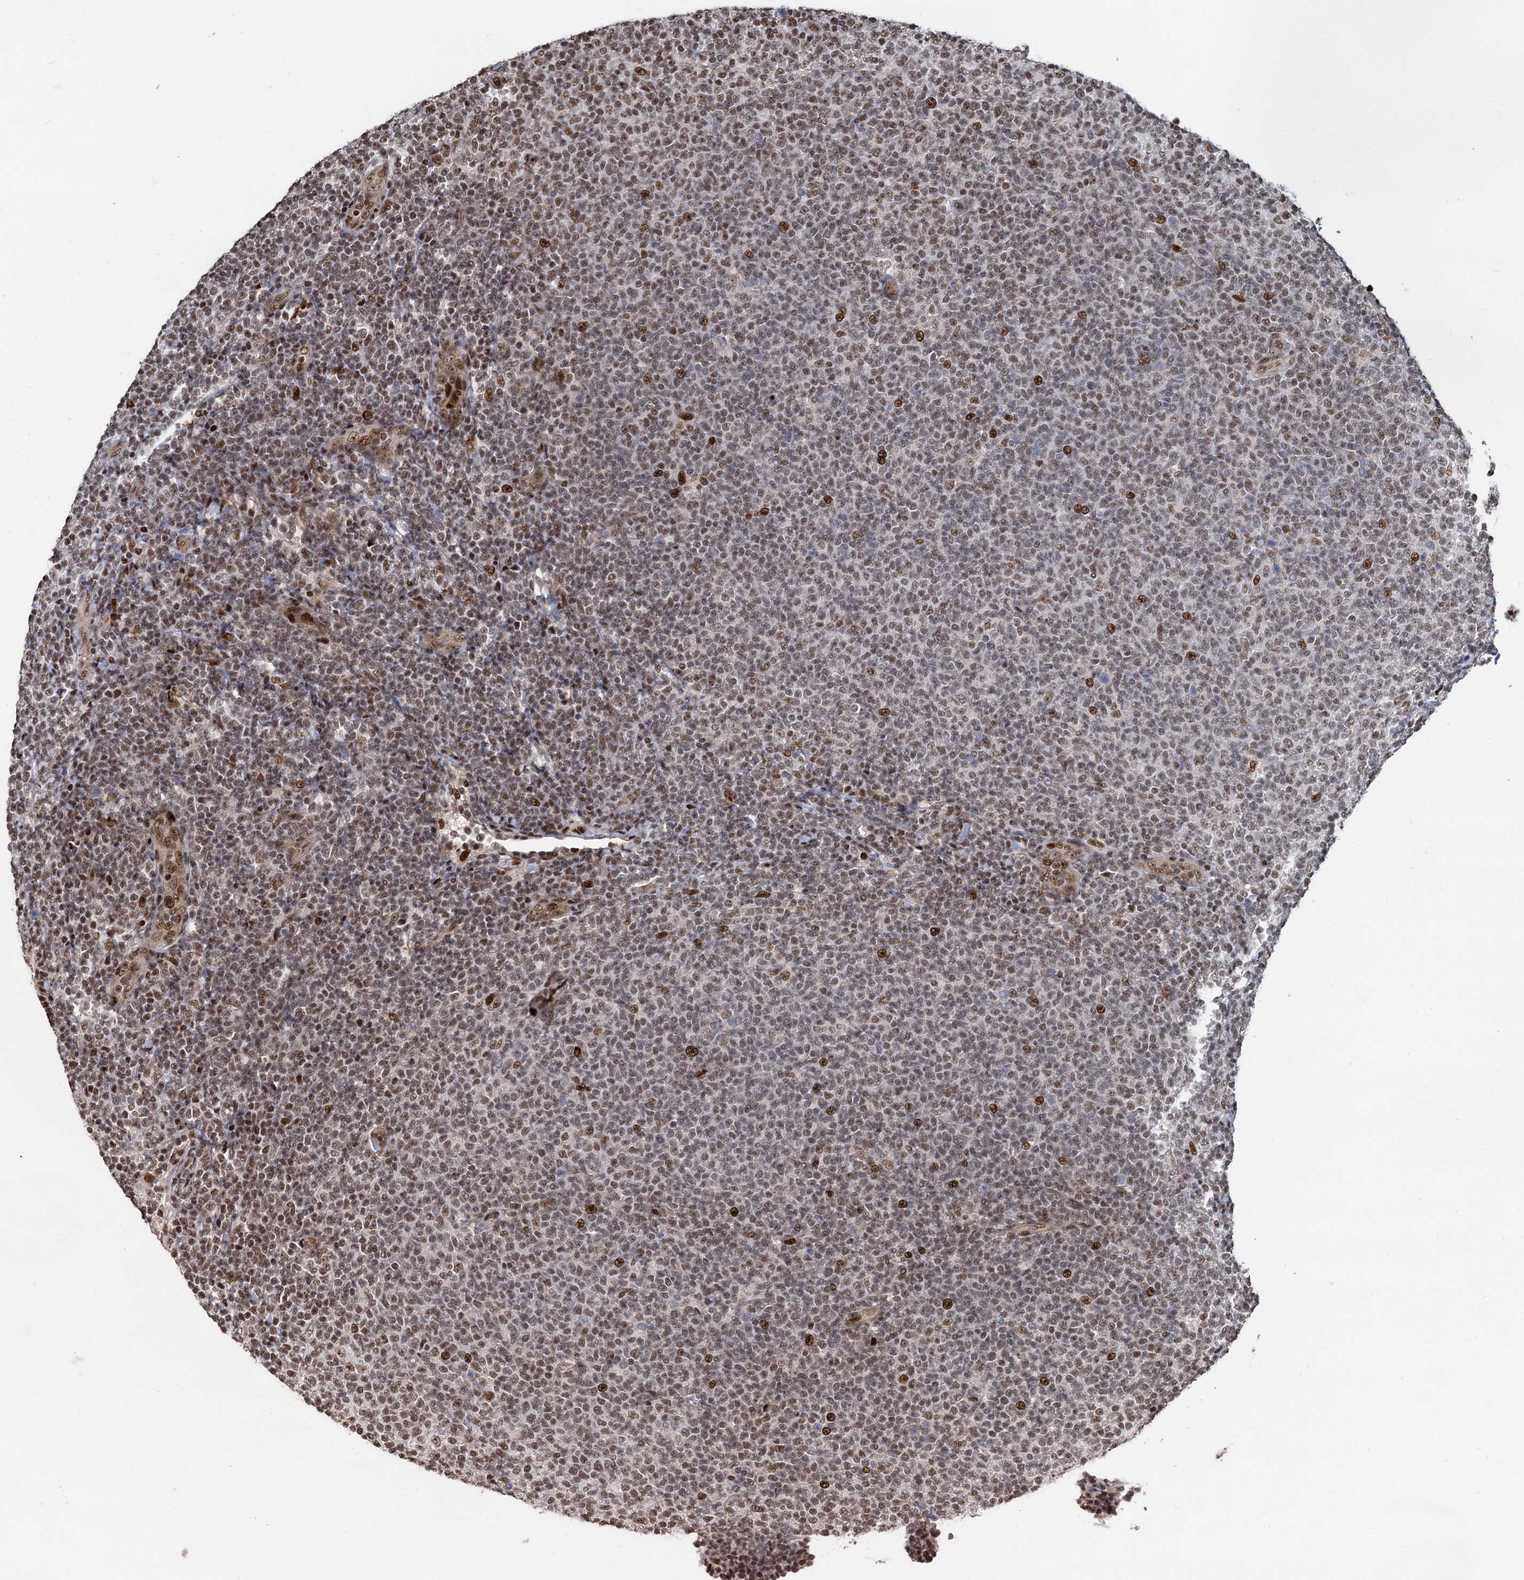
{"staining": {"intensity": "moderate", "quantity": ">75%", "location": "nuclear"}, "tissue": "lymphoma", "cell_type": "Tumor cells", "image_type": "cancer", "snomed": [{"axis": "morphology", "description": "Malignant lymphoma, non-Hodgkin's type, Low grade"}, {"axis": "topography", "description": "Lymph node"}], "caption": "Moderate nuclear protein expression is identified in about >75% of tumor cells in lymphoma. (DAB IHC, brown staining for protein, blue staining for nuclei).", "gene": "ANKRD49", "patient": {"sex": "male", "age": 66}}